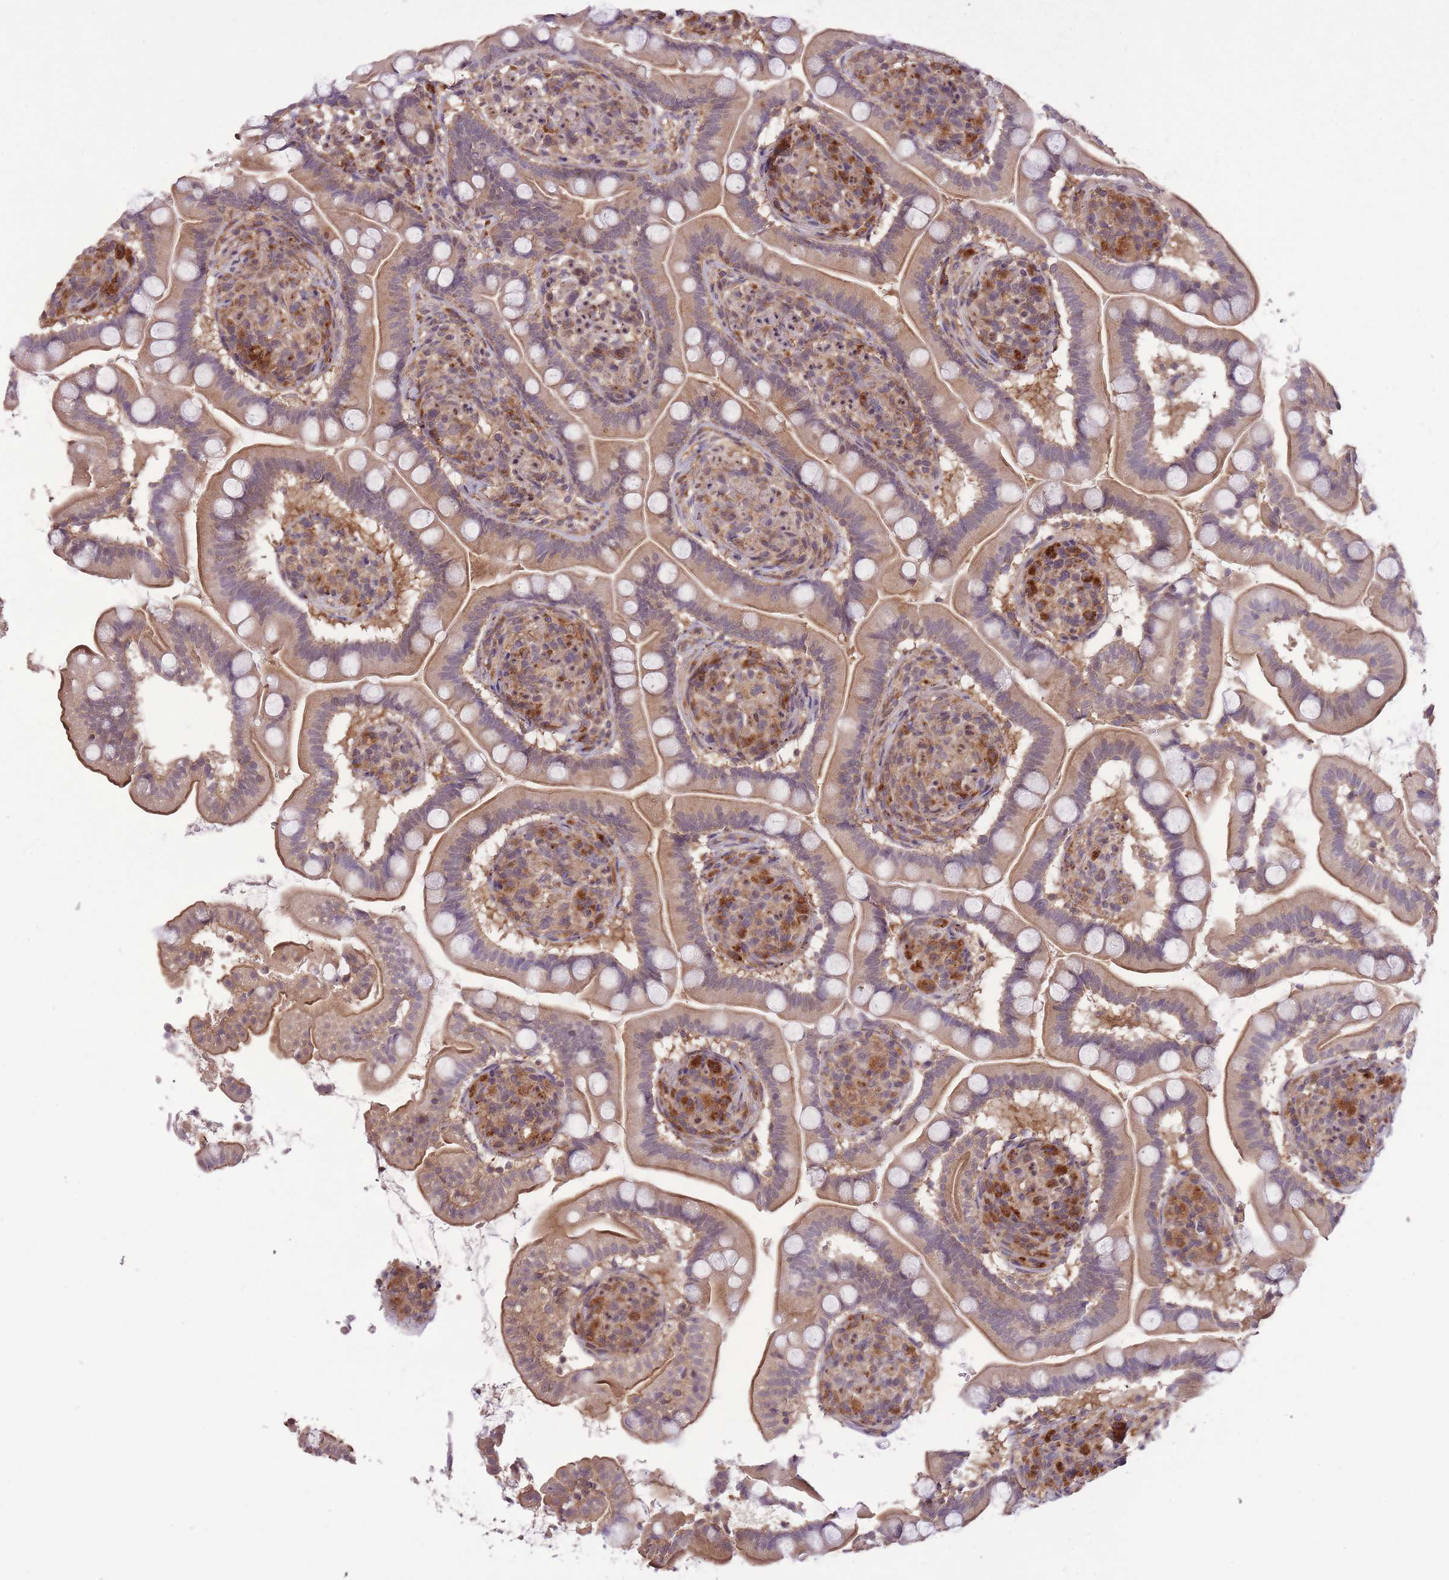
{"staining": {"intensity": "moderate", "quantity": ">75%", "location": "cytoplasmic/membranous"}, "tissue": "small intestine", "cell_type": "Glandular cells", "image_type": "normal", "snomed": [{"axis": "morphology", "description": "Normal tissue, NOS"}, {"axis": "topography", "description": "Small intestine"}], "caption": "The micrograph demonstrates staining of unremarkable small intestine, revealing moderate cytoplasmic/membranous protein staining (brown color) within glandular cells. The protein is stained brown, and the nuclei are stained in blue (DAB (3,3'-diaminobenzidine) IHC with brightfield microscopy, high magnification).", "gene": "POLR3F", "patient": {"sex": "female", "age": 64}}